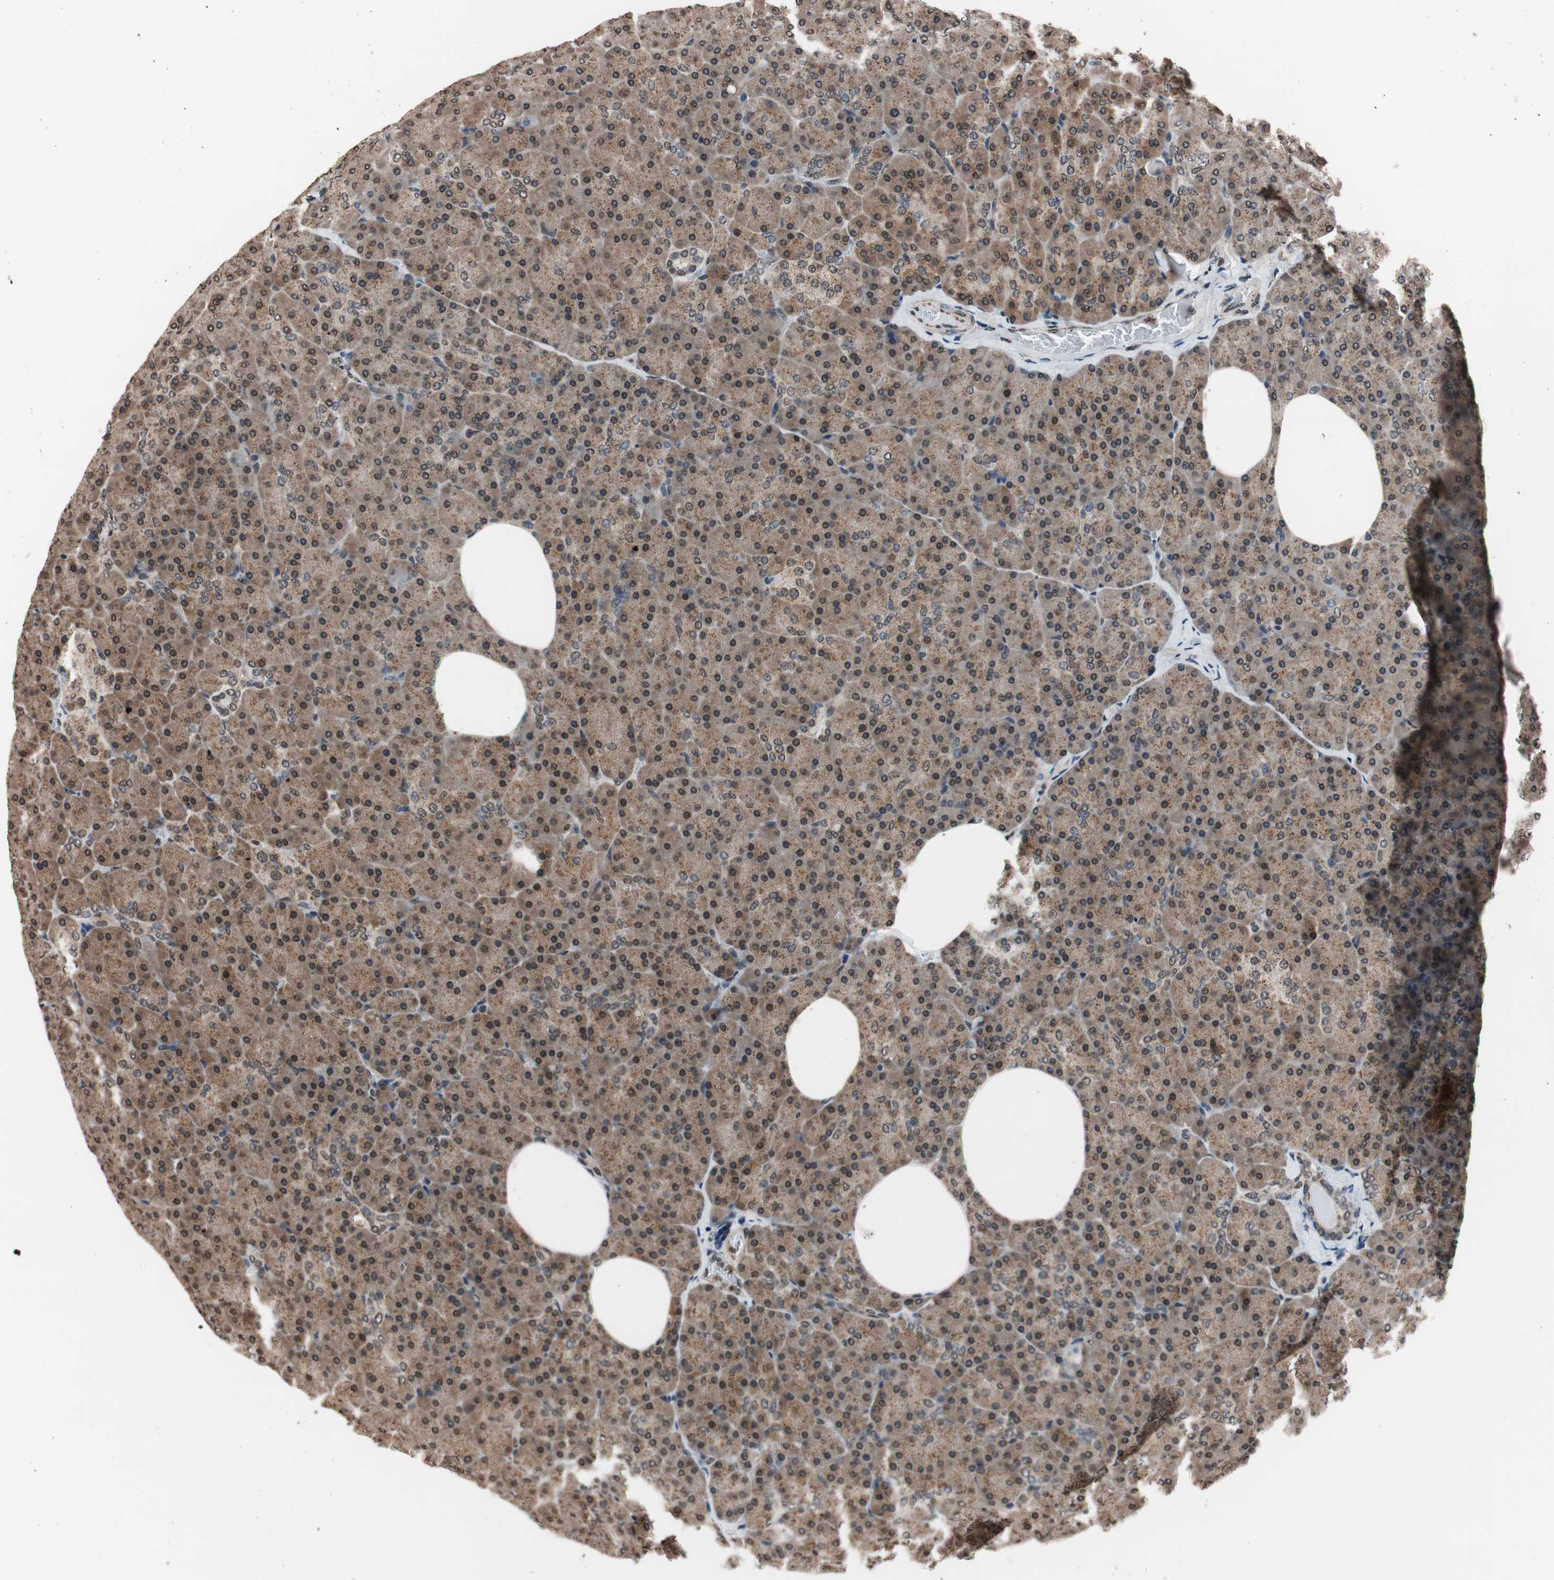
{"staining": {"intensity": "moderate", "quantity": ">75%", "location": "cytoplasmic/membranous,nuclear"}, "tissue": "pancreas", "cell_type": "Exocrine glandular cells", "image_type": "normal", "snomed": [{"axis": "morphology", "description": "Normal tissue, NOS"}, {"axis": "topography", "description": "Pancreas"}], "caption": "Benign pancreas was stained to show a protein in brown. There is medium levels of moderate cytoplasmic/membranous,nuclear expression in approximately >75% of exocrine glandular cells.", "gene": "RFC1", "patient": {"sex": "female", "age": 35}}